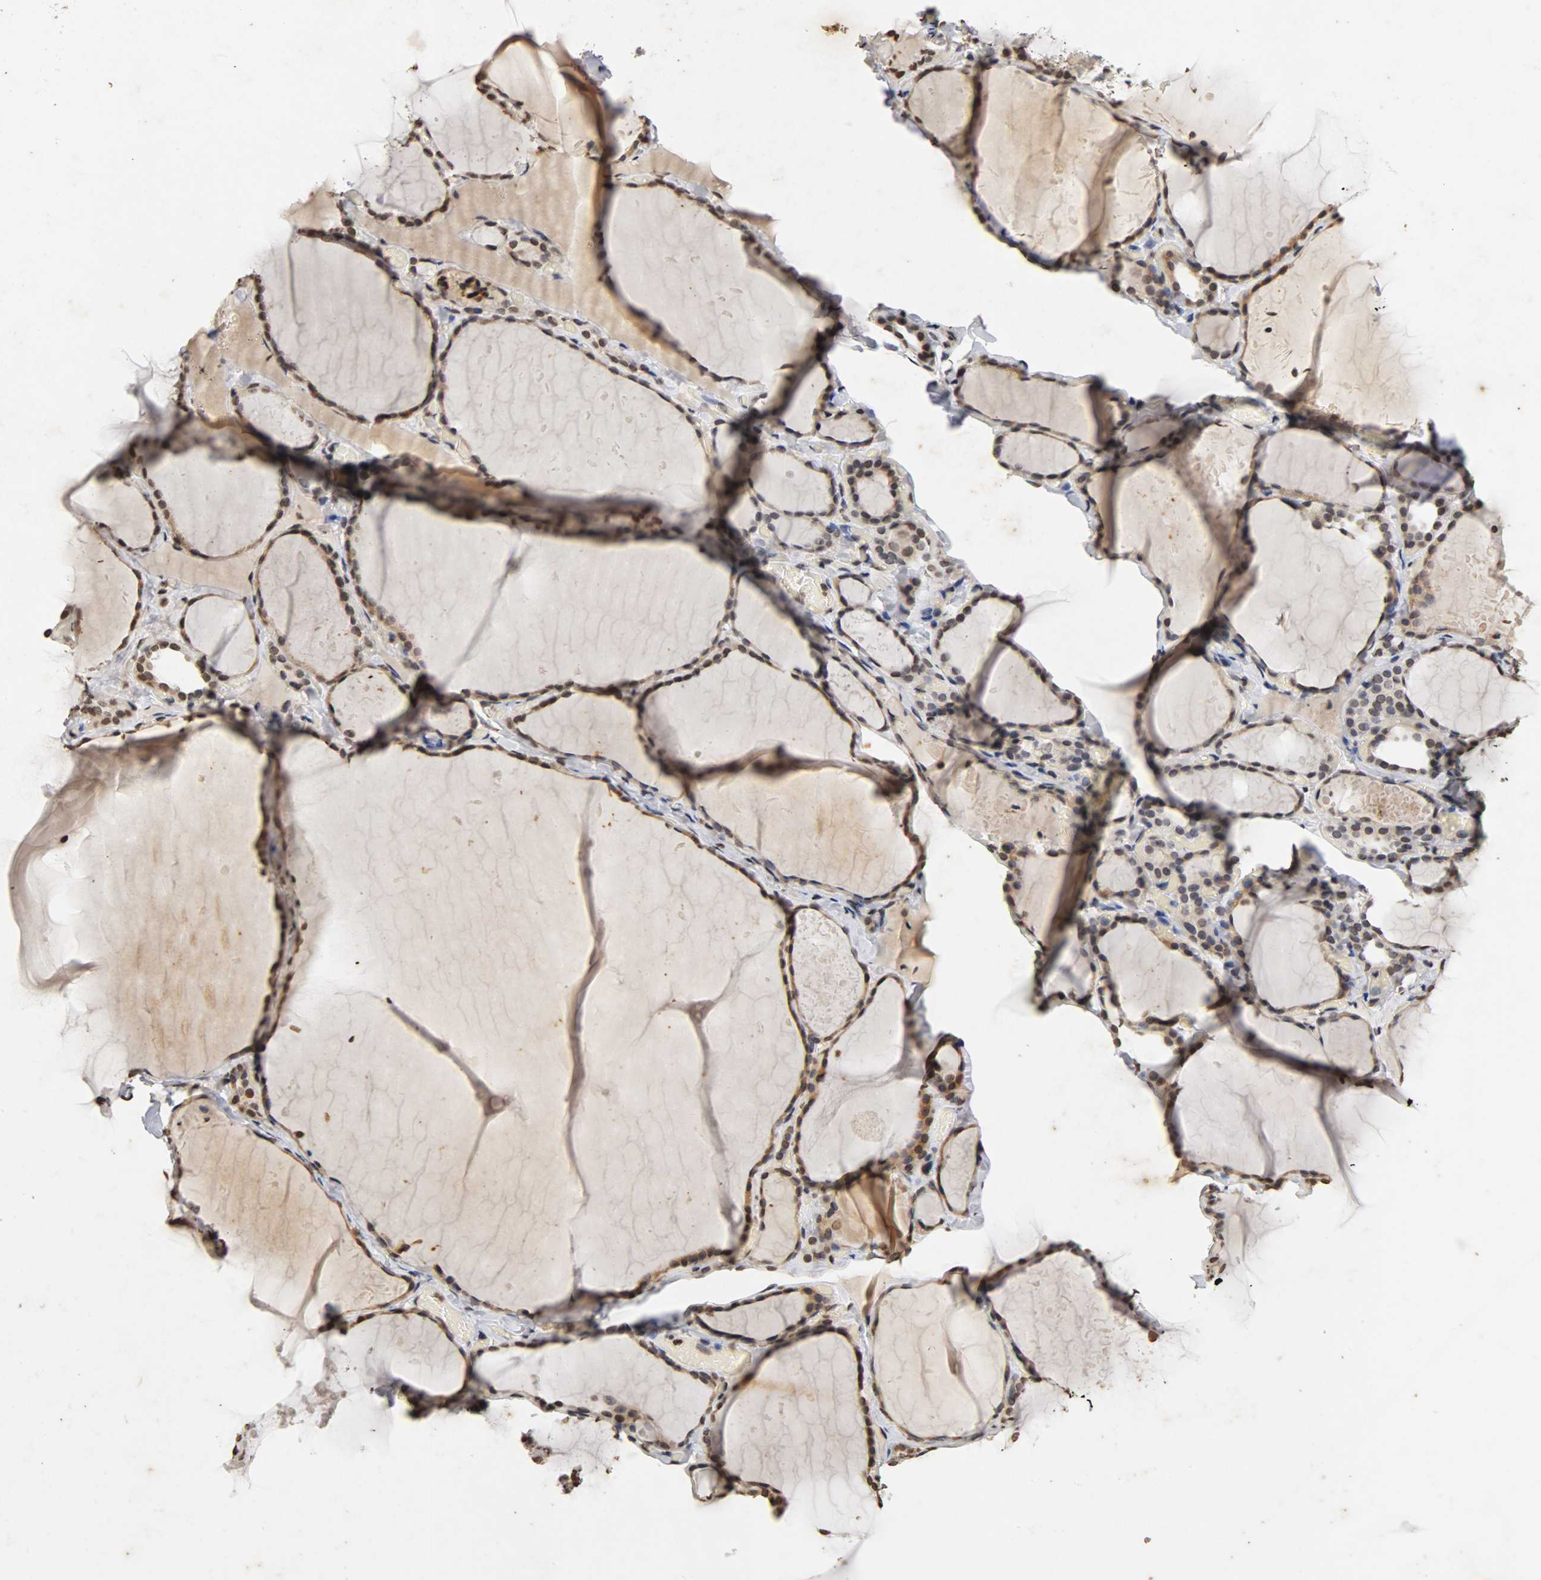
{"staining": {"intensity": "weak", "quantity": "25%-75%", "location": "cytoplasmic/membranous,nuclear"}, "tissue": "thyroid gland", "cell_type": "Glandular cells", "image_type": "normal", "snomed": [{"axis": "morphology", "description": "Normal tissue, NOS"}, {"axis": "topography", "description": "Thyroid gland"}], "caption": "Weak cytoplasmic/membranous,nuclear expression is seen in approximately 25%-75% of glandular cells in benign thyroid gland.", "gene": "ERCC2", "patient": {"sex": "female", "age": 22}}